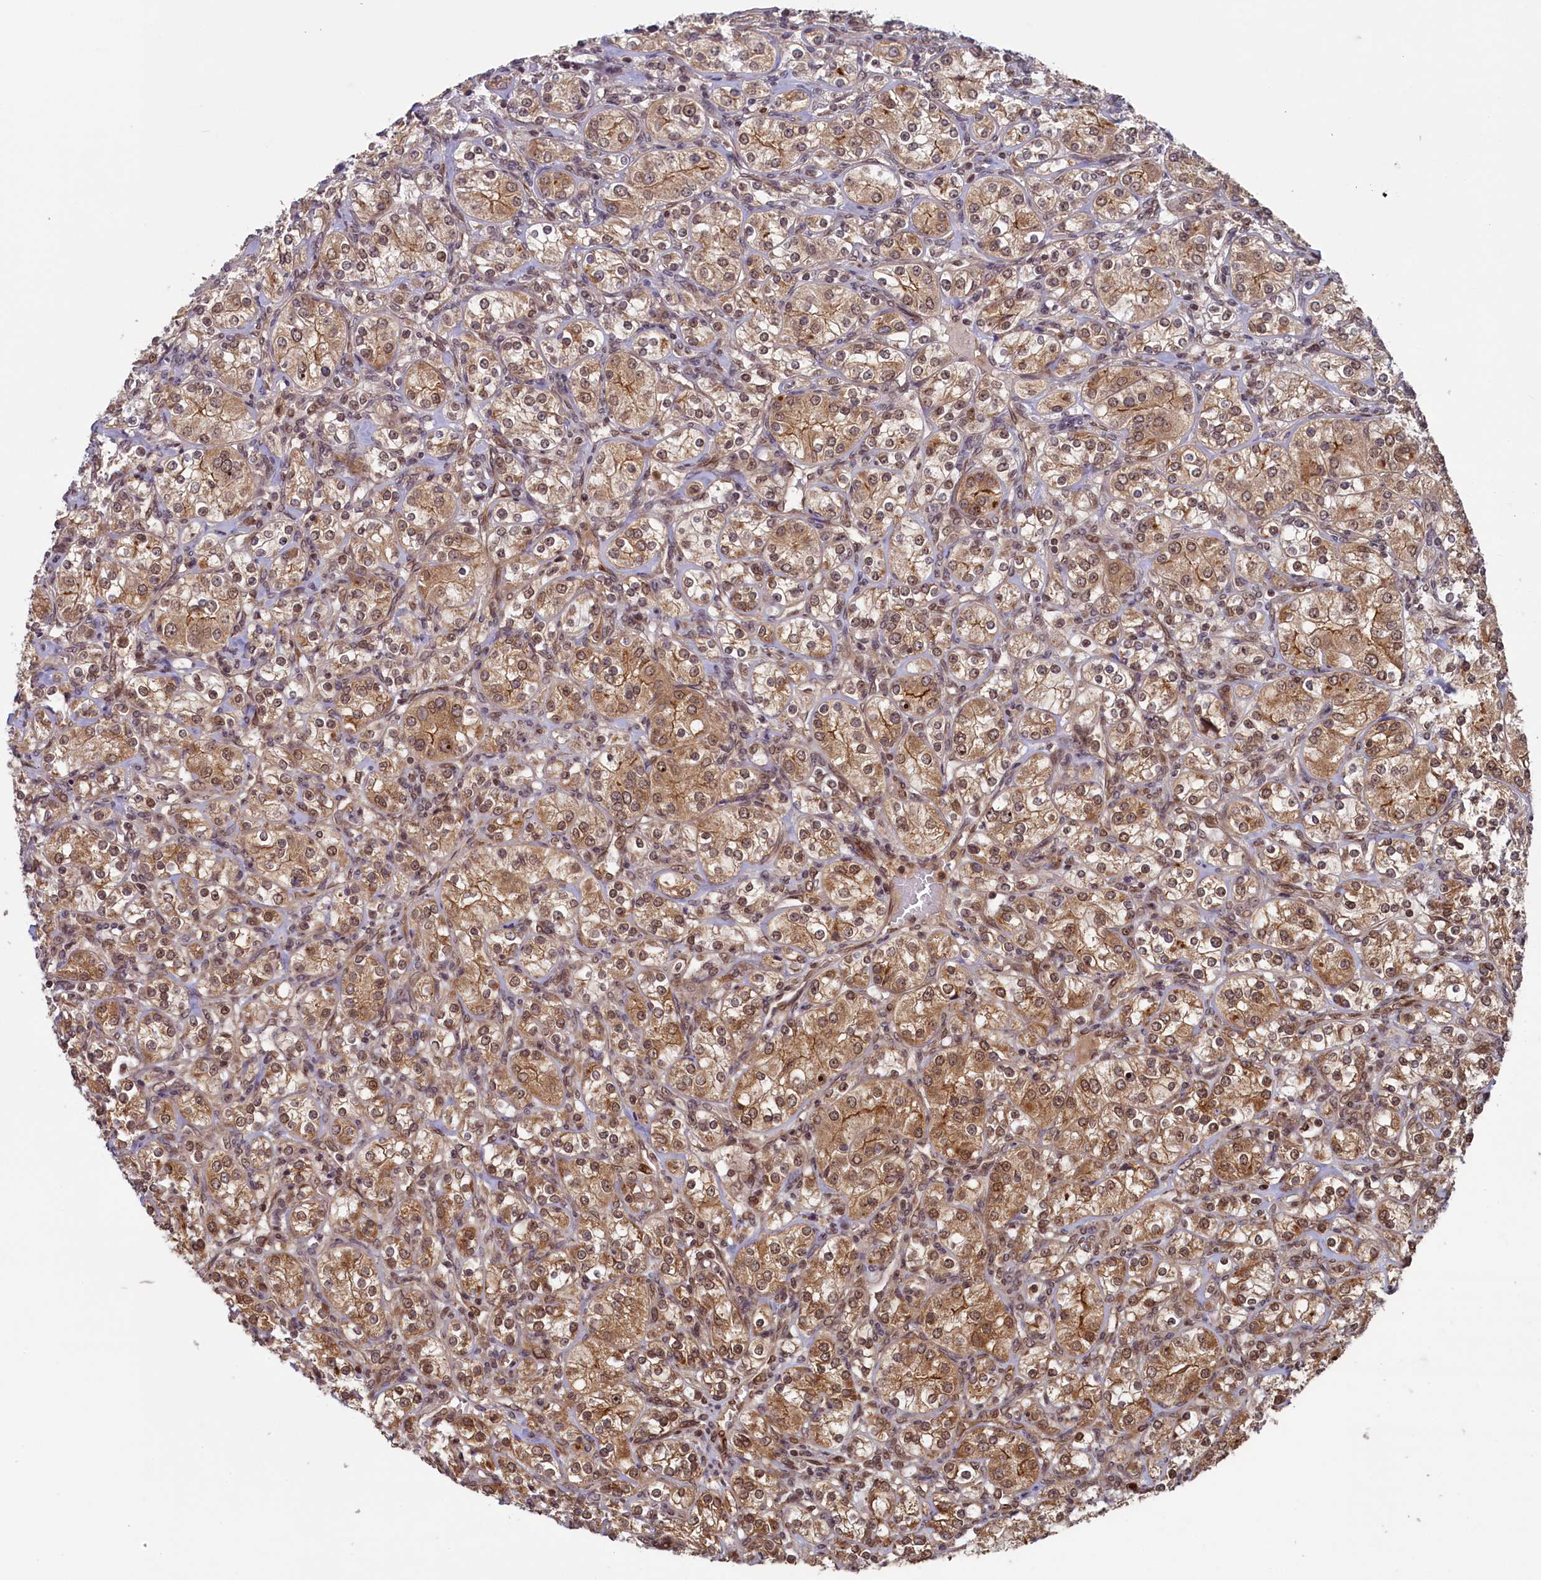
{"staining": {"intensity": "moderate", "quantity": ">75%", "location": "cytoplasmic/membranous,nuclear"}, "tissue": "renal cancer", "cell_type": "Tumor cells", "image_type": "cancer", "snomed": [{"axis": "morphology", "description": "Adenocarcinoma, NOS"}, {"axis": "topography", "description": "Kidney"}], "caption": "Renal cancer tissue exhibits moderate cytoplasmic/membranous and nuclear staining in about >75% of tumor cells", "gene": "NAE1", "patient": {"sex": "male", "age": 77}}